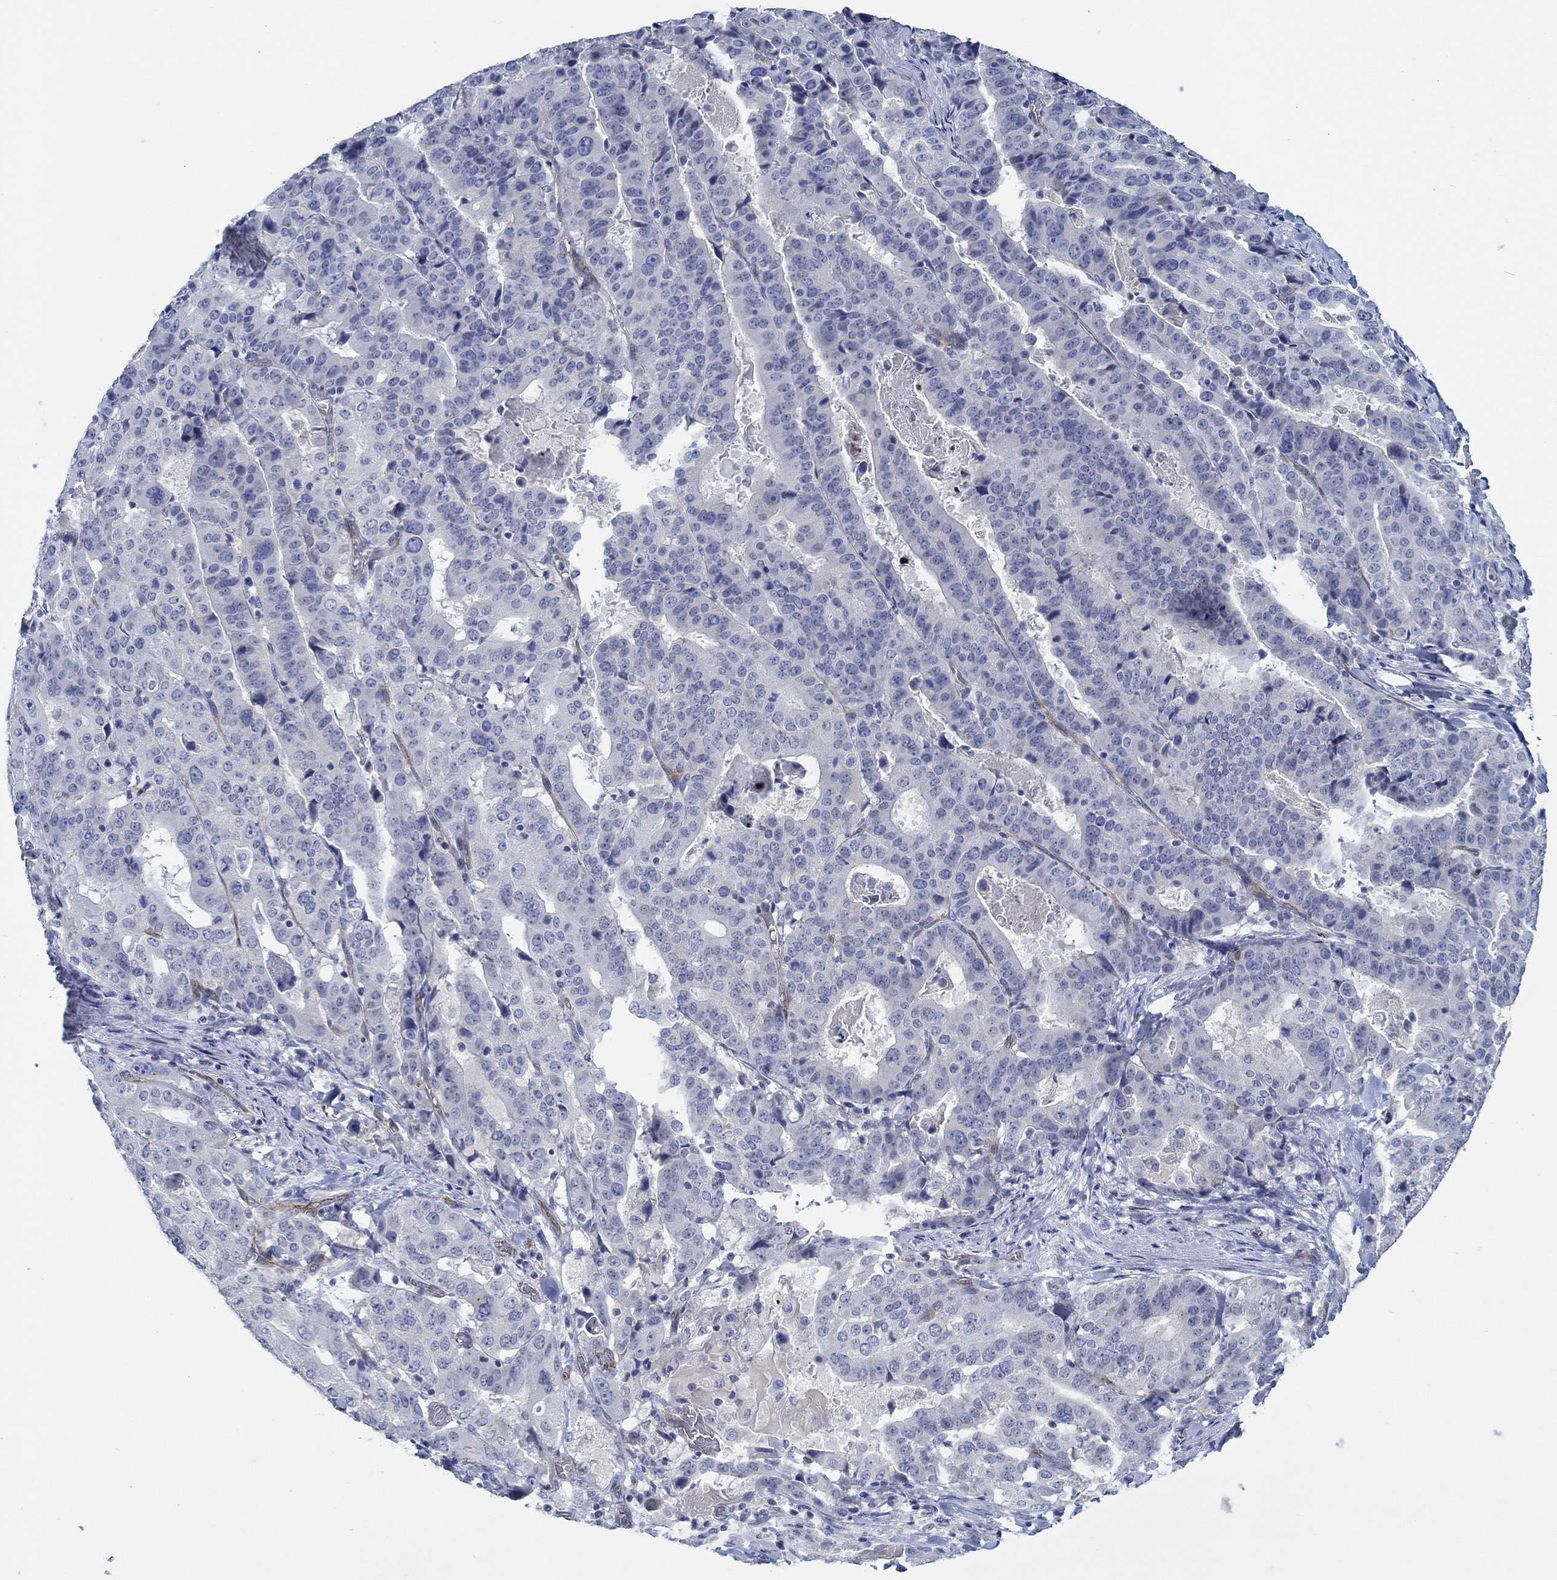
{"staining": {"intensity": "negative", "quantity": "none", "location": "none"}, "tissue": "stomach cancer", "cell_type": "Tumor cells", "image_type": "cancer", "snomed": [{"axis": "morphology", "description": "Adenocarcinoma, NOS"}, {"axis": "topography", "description": "Stomach"}], "caption": "Micrograph shows no significant protein positivity in tumor cells of stomach cancer (adenocarcinoma). (Brightfield microscopy of DAB IHC at high magnification).", "gene": "GJA5", "patient": {"sex": "male", "age": 48}}